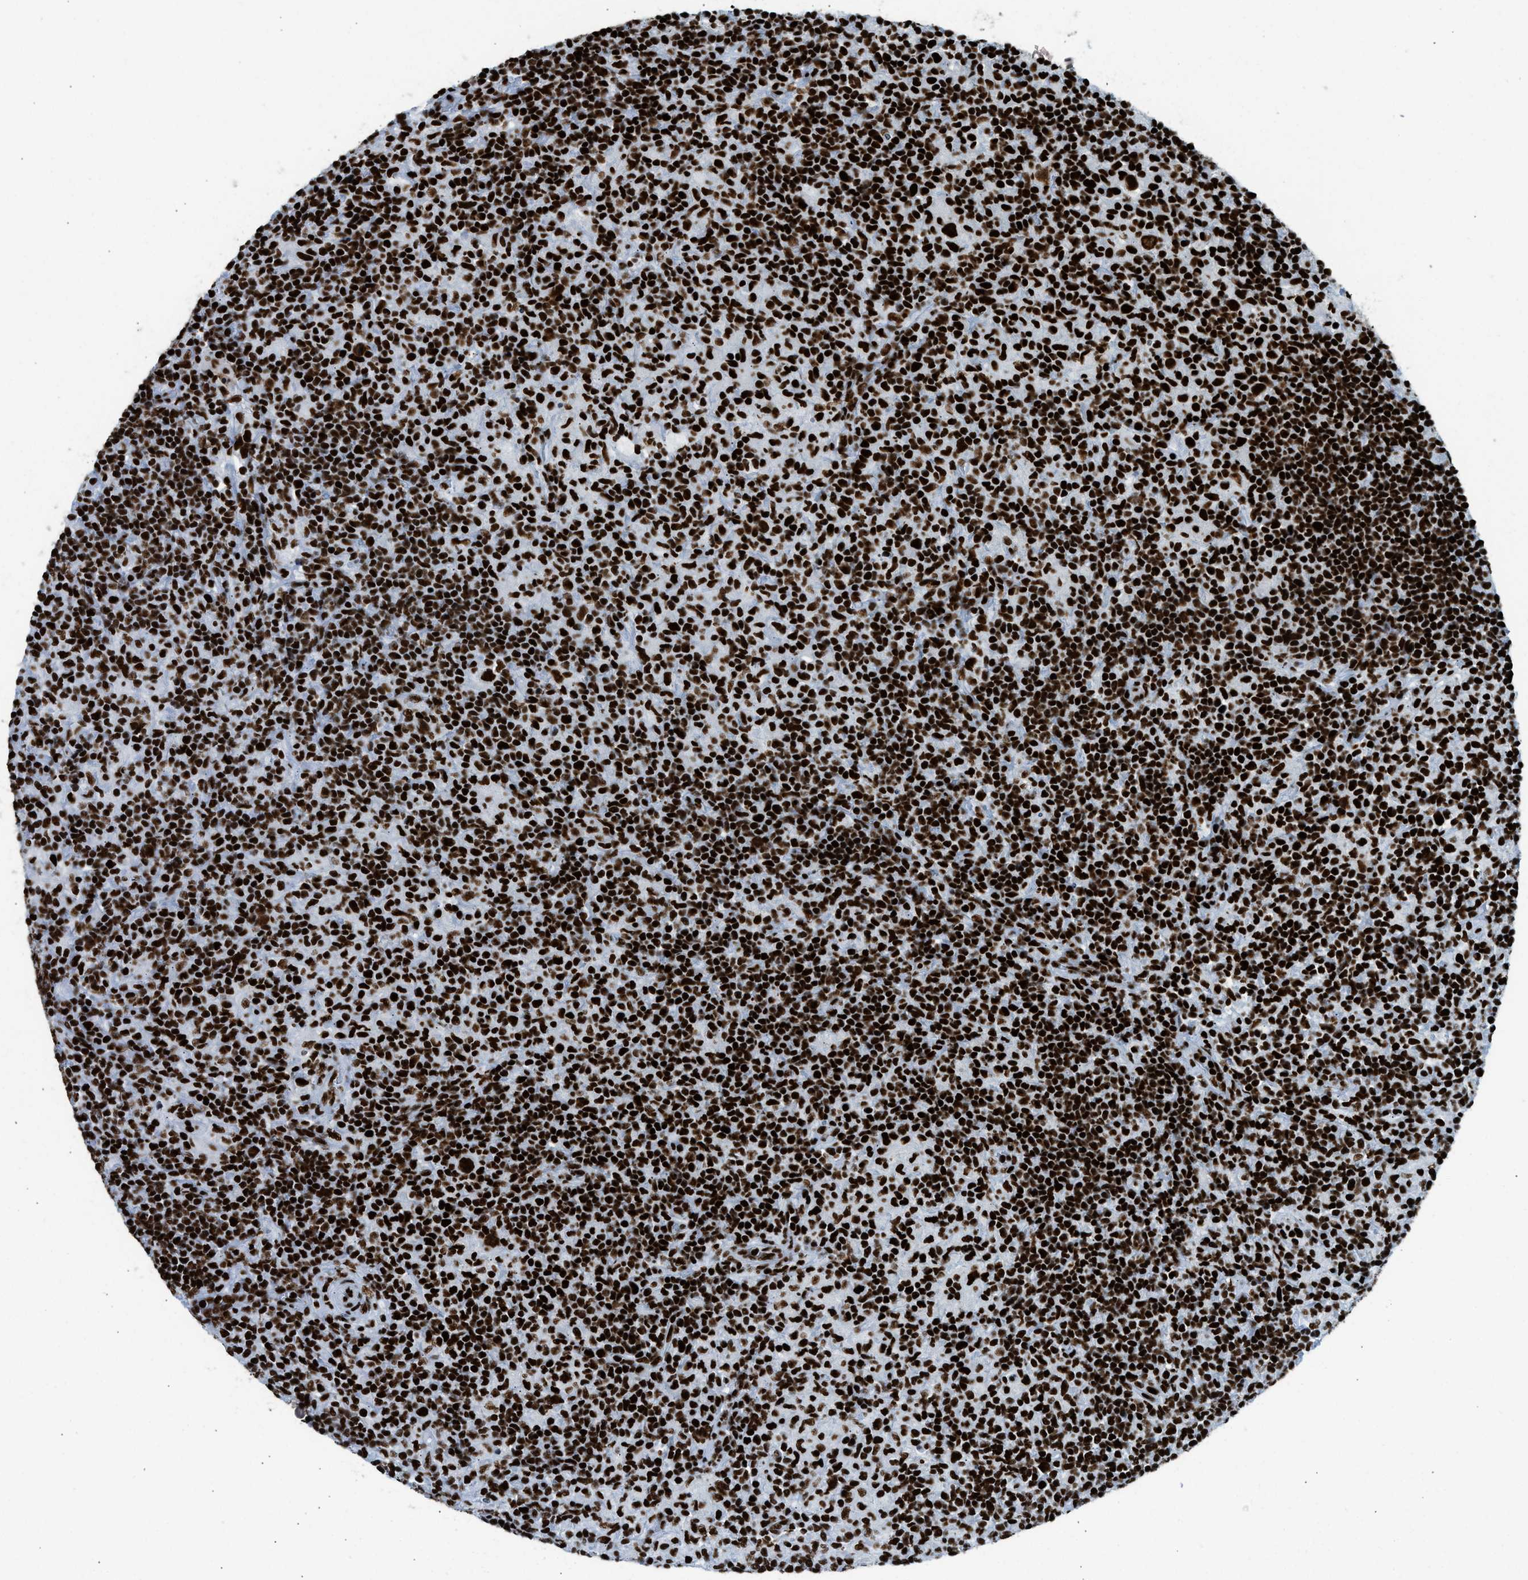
{"staining": {"intensity": "strong", "quantity": ">75%", "location": "nuclear"}, "tissue": "lymphoma", "cell_type": "Tumor cells", "image_type": "cancer", "snomed": [{"axis": "morphology", "description": "Hodgkin's disease, NOS"}, {"axis": "topography", "description": "Lymph node"}], "caption": "Strong nuclear expression for a protein is present in approximately >75% of tumor cells of Hodgkin's disease using immunohistochemistry (IHC).", "gene": "PIF1", "patient": {"sex": "male", "age": 70}}